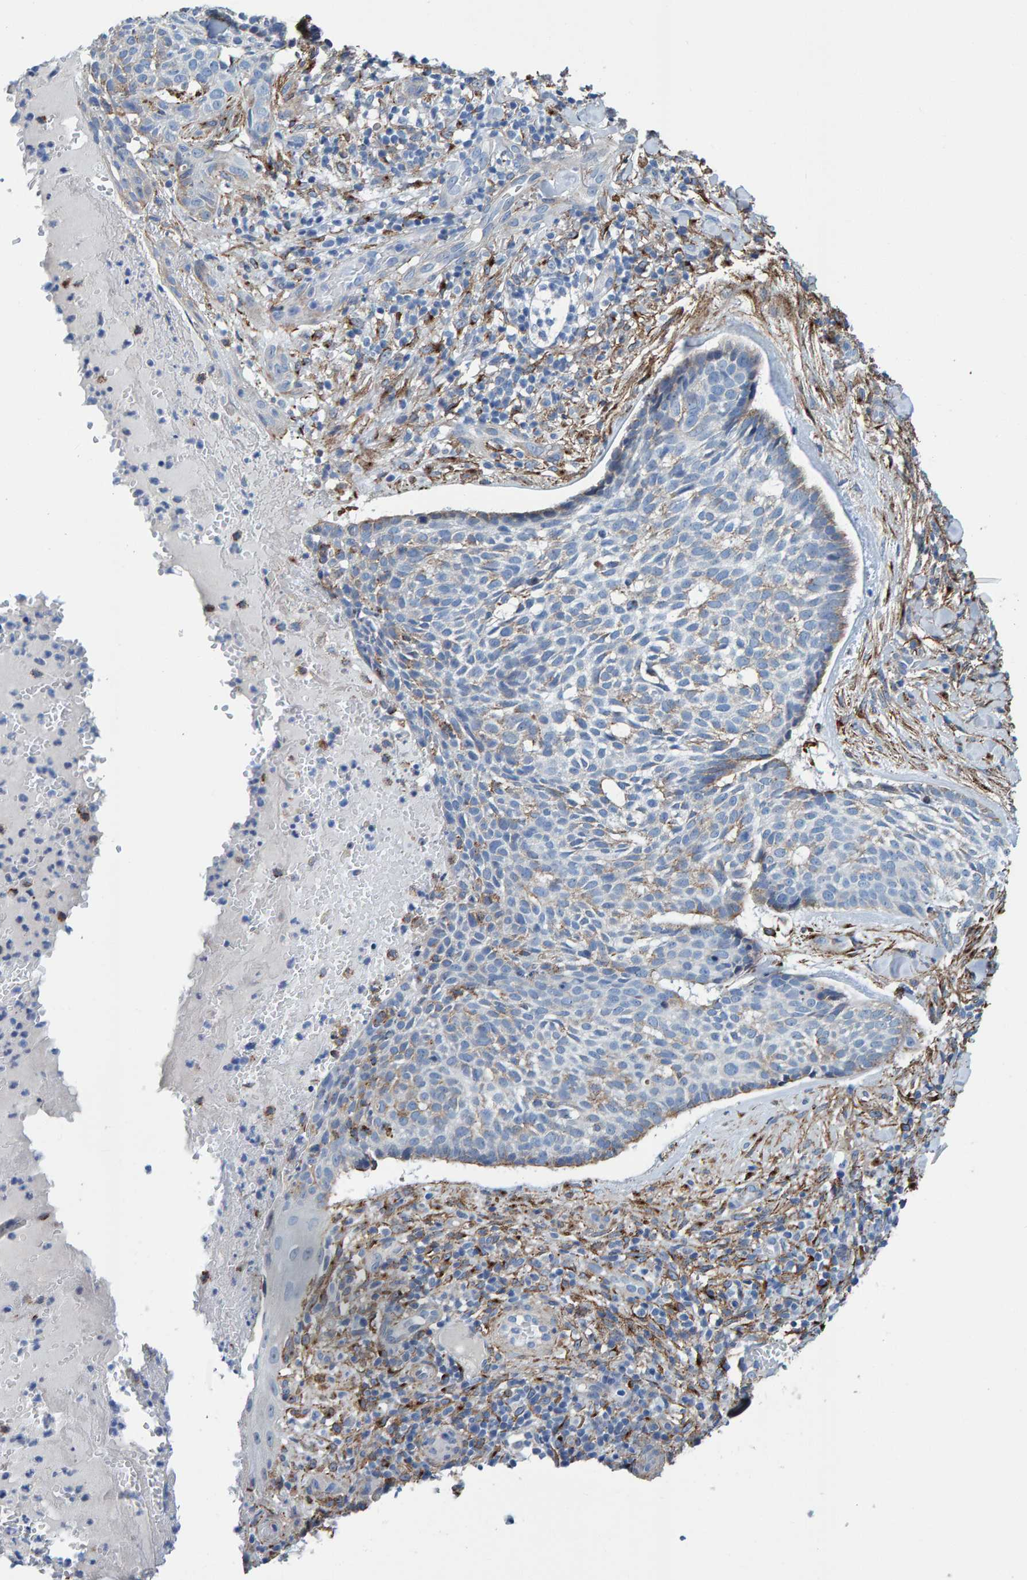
{"staining": {"intensity": "negative", "quantity": "none", "location": "none"}, "tissue": "skin cancer", "cell_type": "Tumor cells", "image_type": "cancer", "snomed": [{"axis": "morphology", "description": "Normal tissue, NOS"}, {"axis": "morphology", "description": "Basal cell carcinoma"}, {"axis": "topography", "description": "Skin"}], "caption": "This is an immunohistochemistry histopathology image of skin cancer (basal cell carcinoma). There is no positivity in tumor cells.", "gene": "LRP1", "patient": {"sex": "male", "age": 67}}